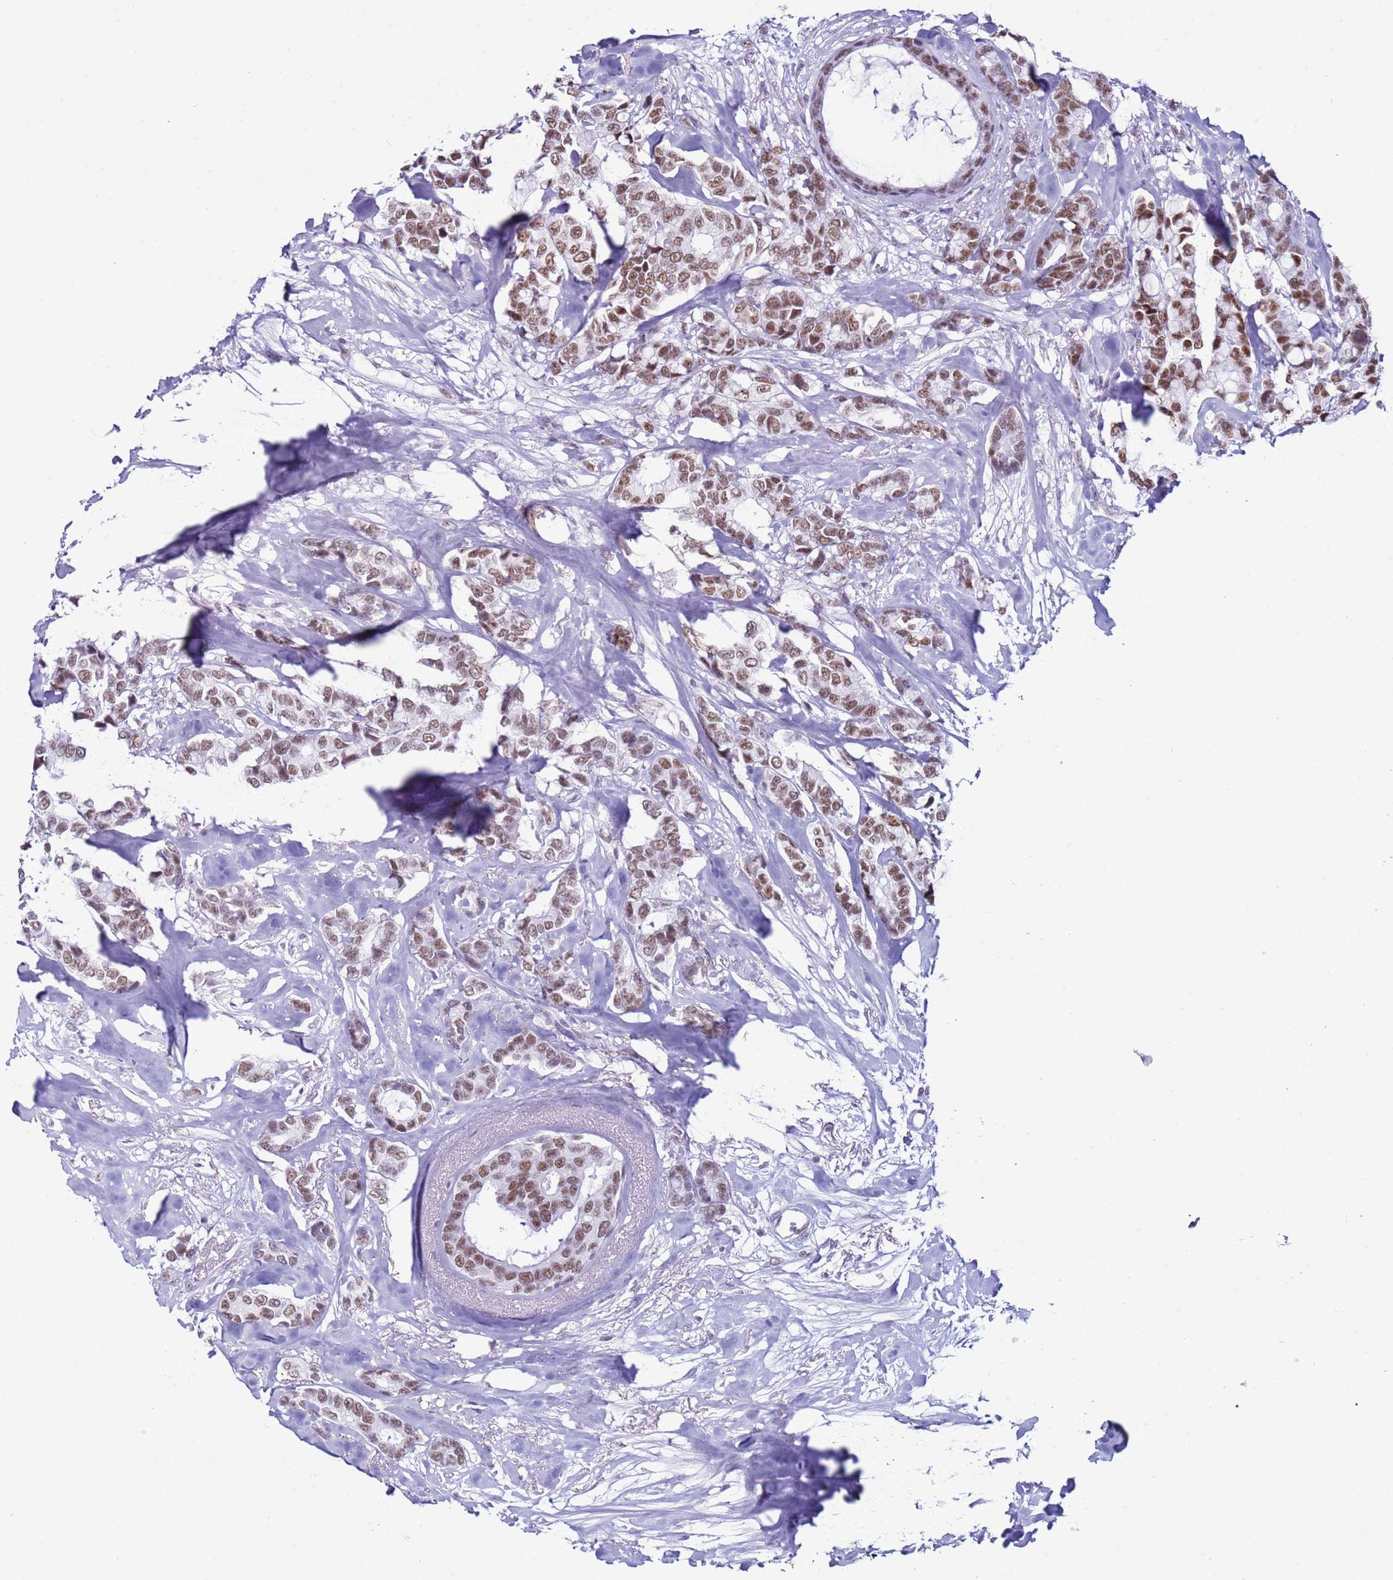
{"staining": {"intensity": "moderate", "quantity": ">75%", "location": "nuclear"}, "tissue": "breast cancer", "cell_type": "Tumor cells", "image_type": "cancer", "snomed": [{"axis": "morphology", "description": "Duct carcinoma"}, {"axis": "topography", "description": "Breast"}], "caption": "IHC of human breast intraductal carcinoma reveals medium levels of moderate nuclear positivity in about >75% of tumor cells.", "gene": "DHX15", "patient": {"sex": "female", "age": 87}}